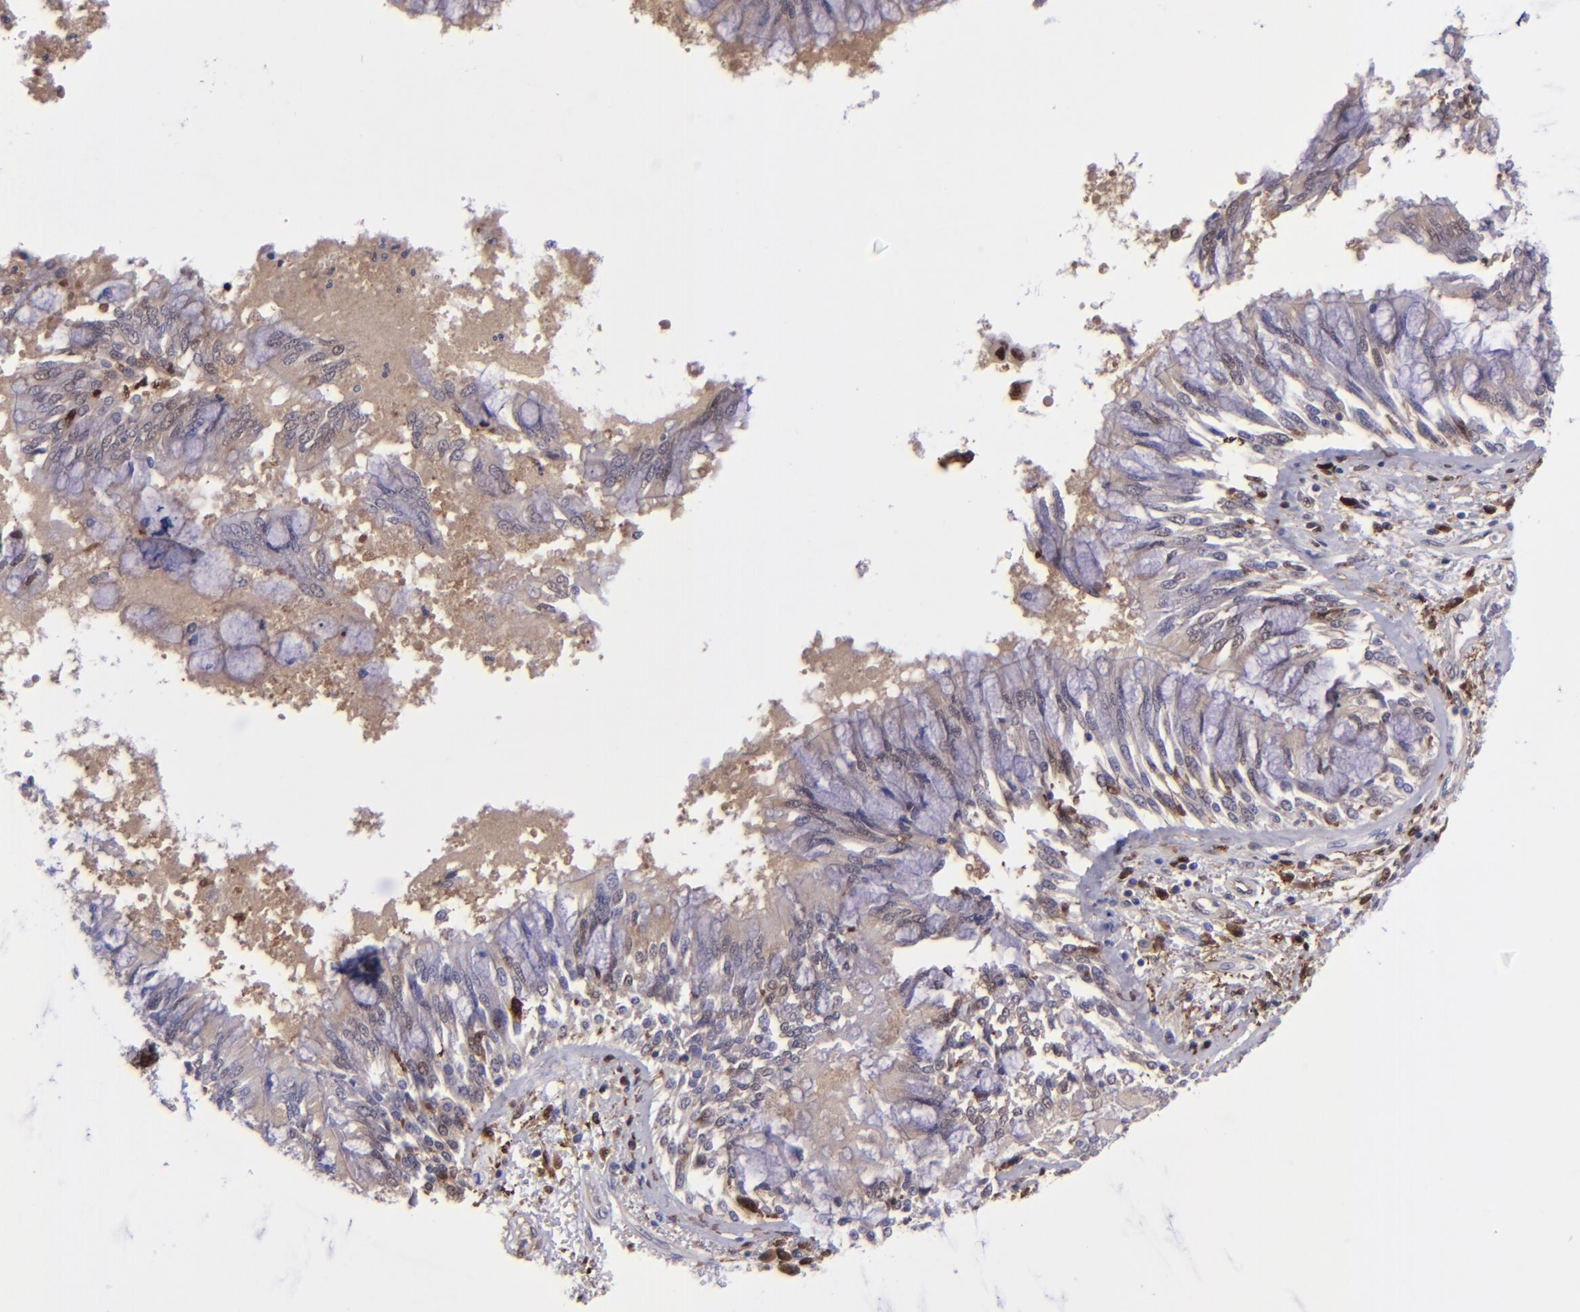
{"staining": {"intensity": "moderate", "quantity": ">75%", "location": "cytoplasmic/membranous,nuclear"}, "tissue": "bronchus", "cell_type": "Respiratory epithelial cells", "image_type": "normal", "snomed": [{"axis": "morphology", "description": "Normal tissue, NOS"}, {"axis": "topography", "description": "Cartilage tissue"}, {"axis": "topography", "description": "Bronchus"}, {"axis": "topography", "description": "Lung"}, {"axis": "topography", "description": "Peripheral nerve tissue"}], "caption": "Bronchus stained with immunohistochemistry exhibits moderate cytoplasmic/membranous,nuclear staining in about >75% of respiratory epithelial cells. (DAB IHC with brightfield microscopy, high magnification).", "gene": "TYMP", "patient": {"sex": "female", "age": 49}}